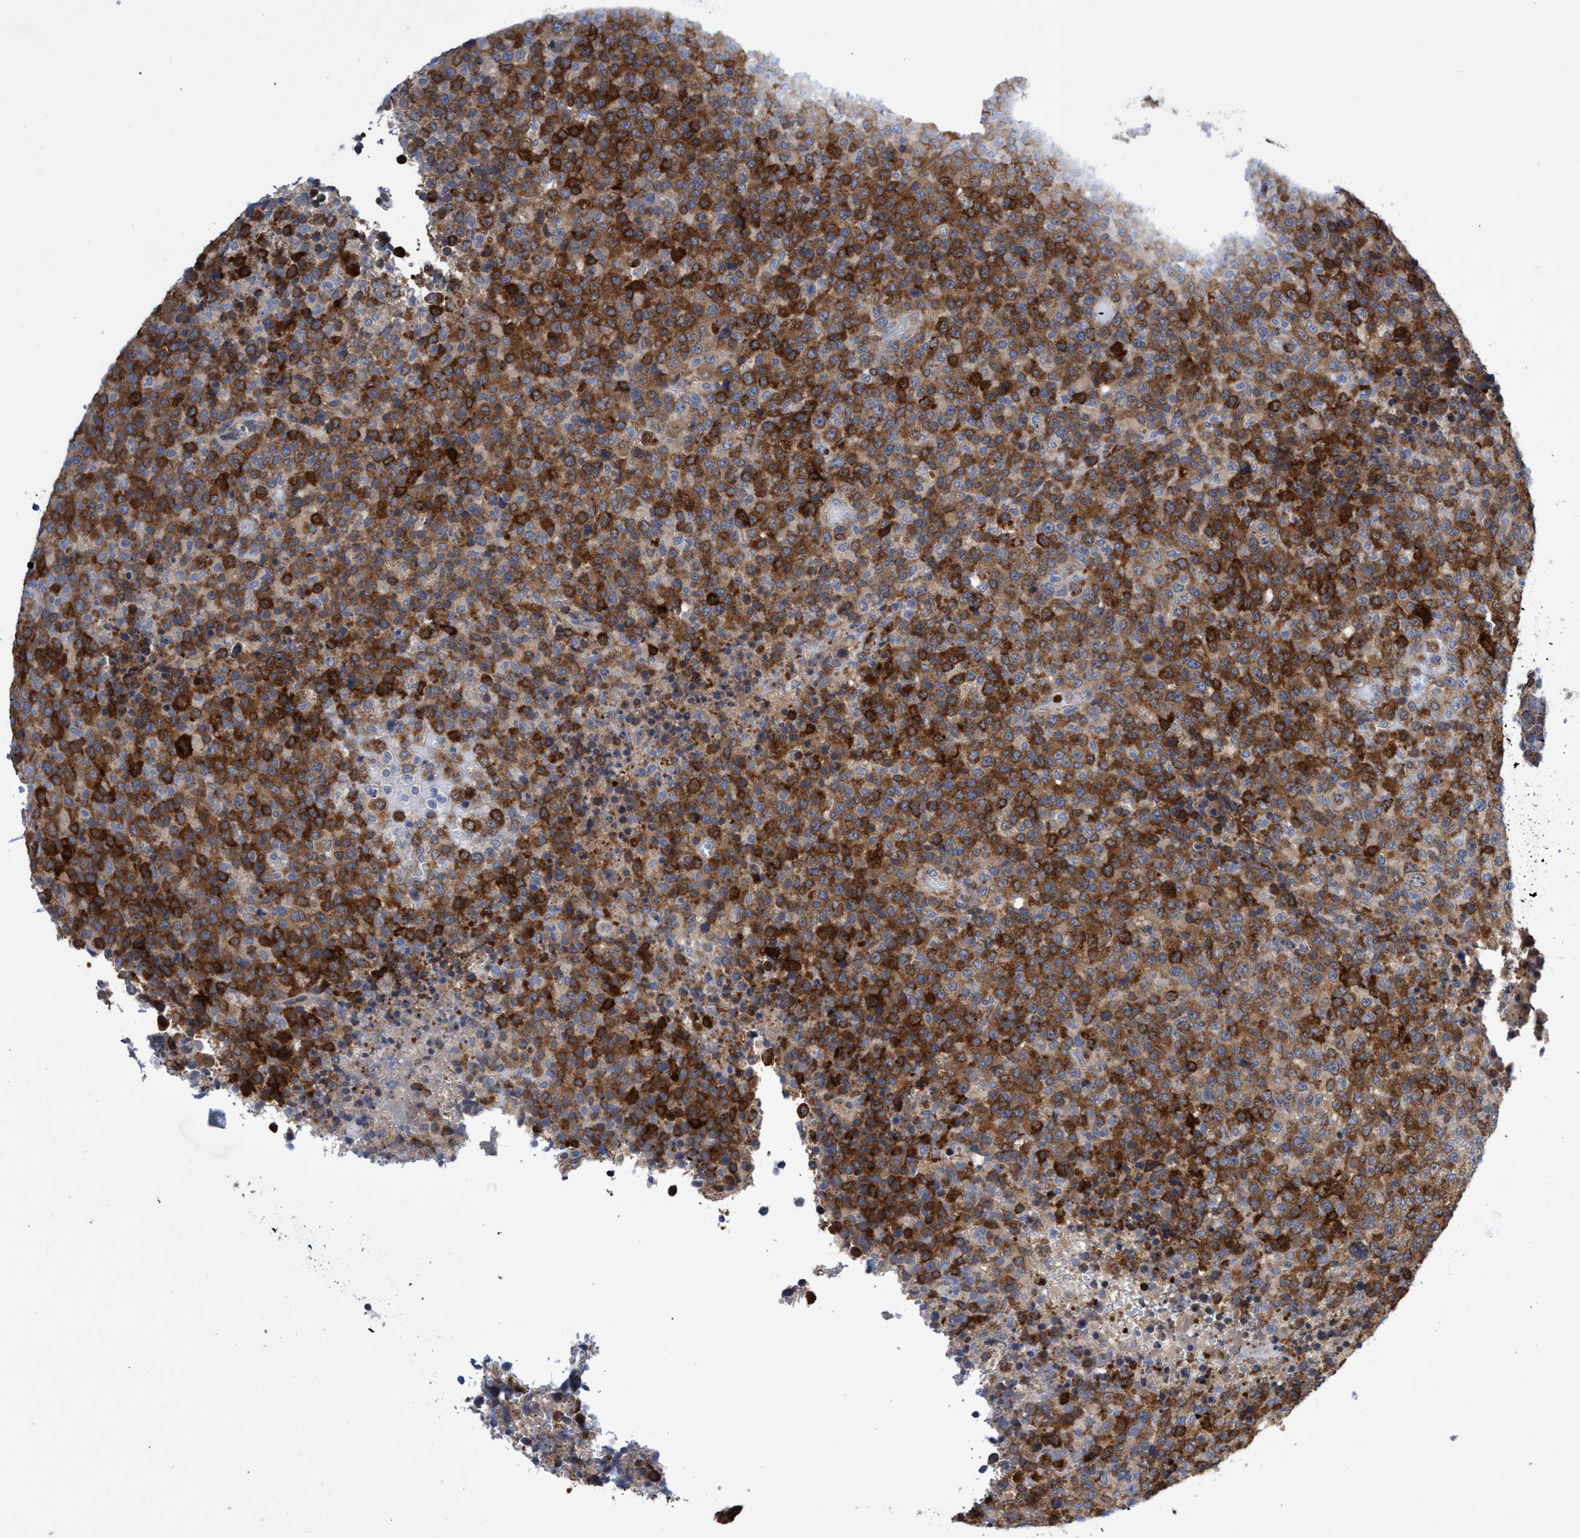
{"staining": {"intensity": "strong", "quantity": ">75%", "location": "cytoplasmic/membranous"}, "tissue": "lymphoma", "cell_type": "Tumor cells", "image_type": "cancer", "snomed": [{"axis": "morphology", "description": "Malignant lymphoma, non-Hodgkin's type, High grade"}, {"axis": "topography", "description": "Lymph node"}], "caption": "Immunohistochemical staining of human lymphoma exhibits high levels of strong cytoplasmic/membranous protein staining in approximately >75% of tumor cells.", "gene": "CRYZ", "patient": {"sex": "male", "age": 13}}